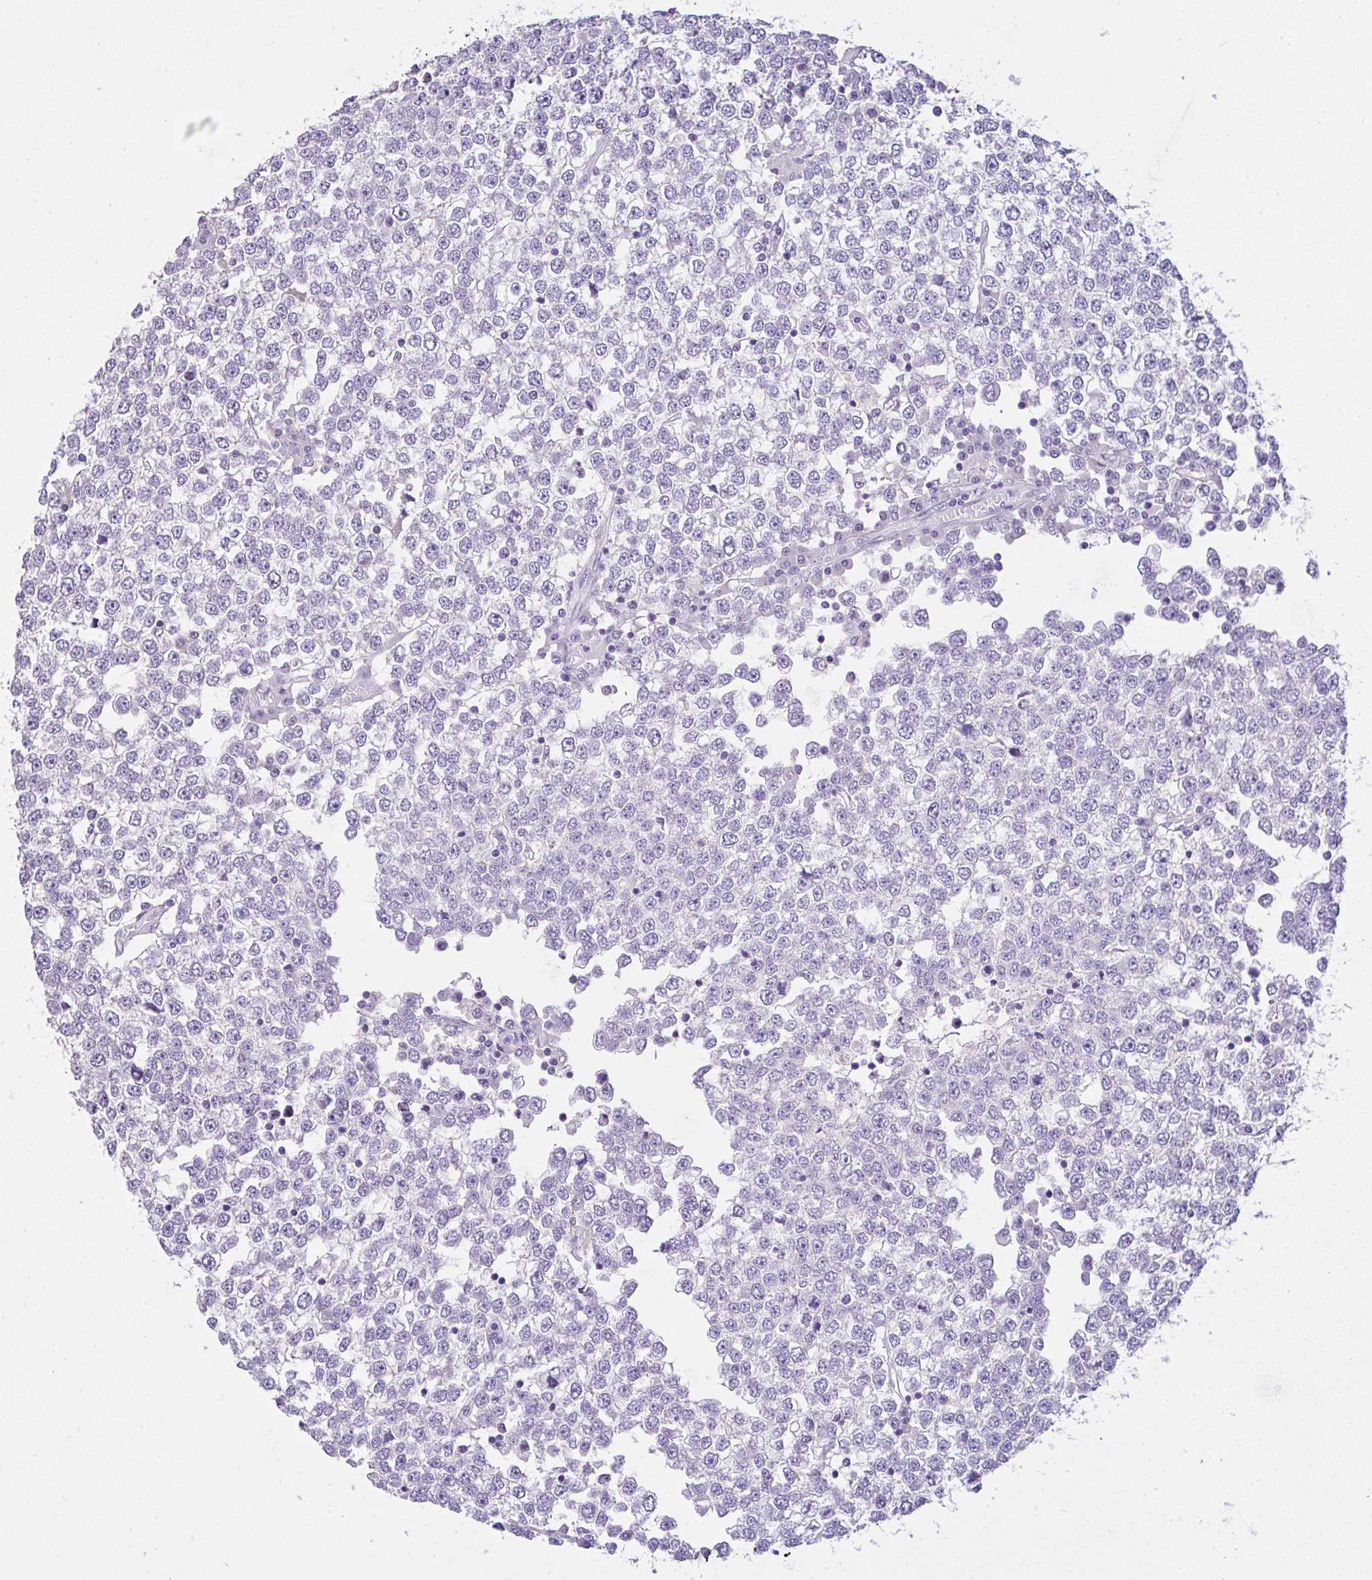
{"staining": {"intensity": "negative", "quantity": "none", "location": "none"}, "tissue": "testis cancer", "cell_type": "Tumor cells", "image_type": "cancer", "snomed": [{"axis": "morphology", "description": "Seminoma, NOS"}, {"axis": "topography", "description": "Testis"}], "caption": "Human testis seminoma stained for a protein using immunohistochemistry displays no positivity in tumor cells.", "gene": "CTU1", "patient": {"sex": "male", "age": 65}}